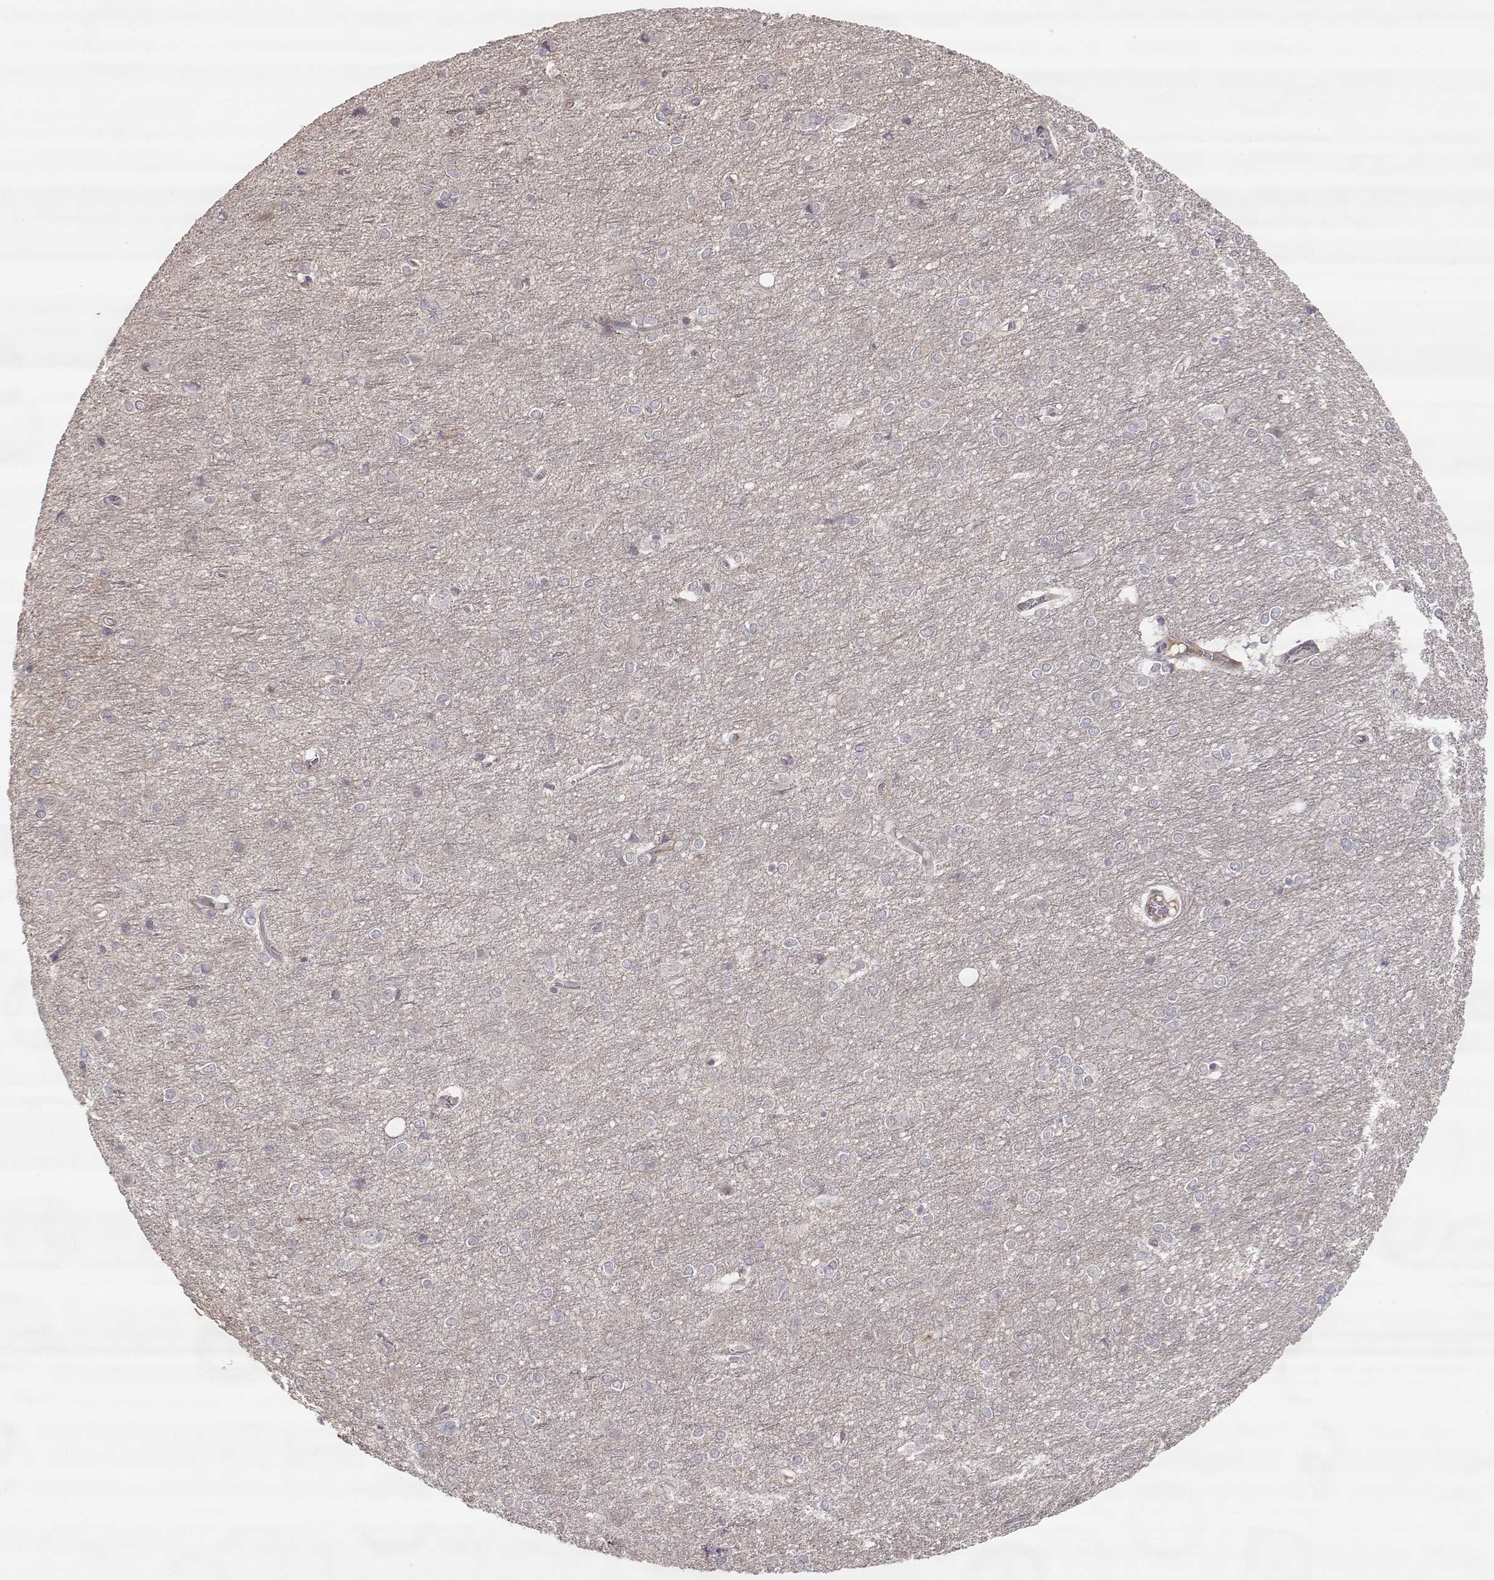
{"staining": {"intensity": "negative", "quantity": "none", "location": "none"}, "tissue": "cerebral cortex", "cell_type": "Endothelial cells", "image_type": "normal", "snomed": [{"axis": "morphology", "description": "Normal tissue, NOS"}, {"axis": "topography", "description": "Cerebral cortex"}], "caption": "Immunohistochemistry (IHC) photomicrograph of normal human cerebral cortex stained for a protein (brown), which shows no expression in endothelial cells. (DAB immunohistochemistry (IHC), high magnification).", "gene": "PNMT", "patient": {"sex": "male", "age": 37}}